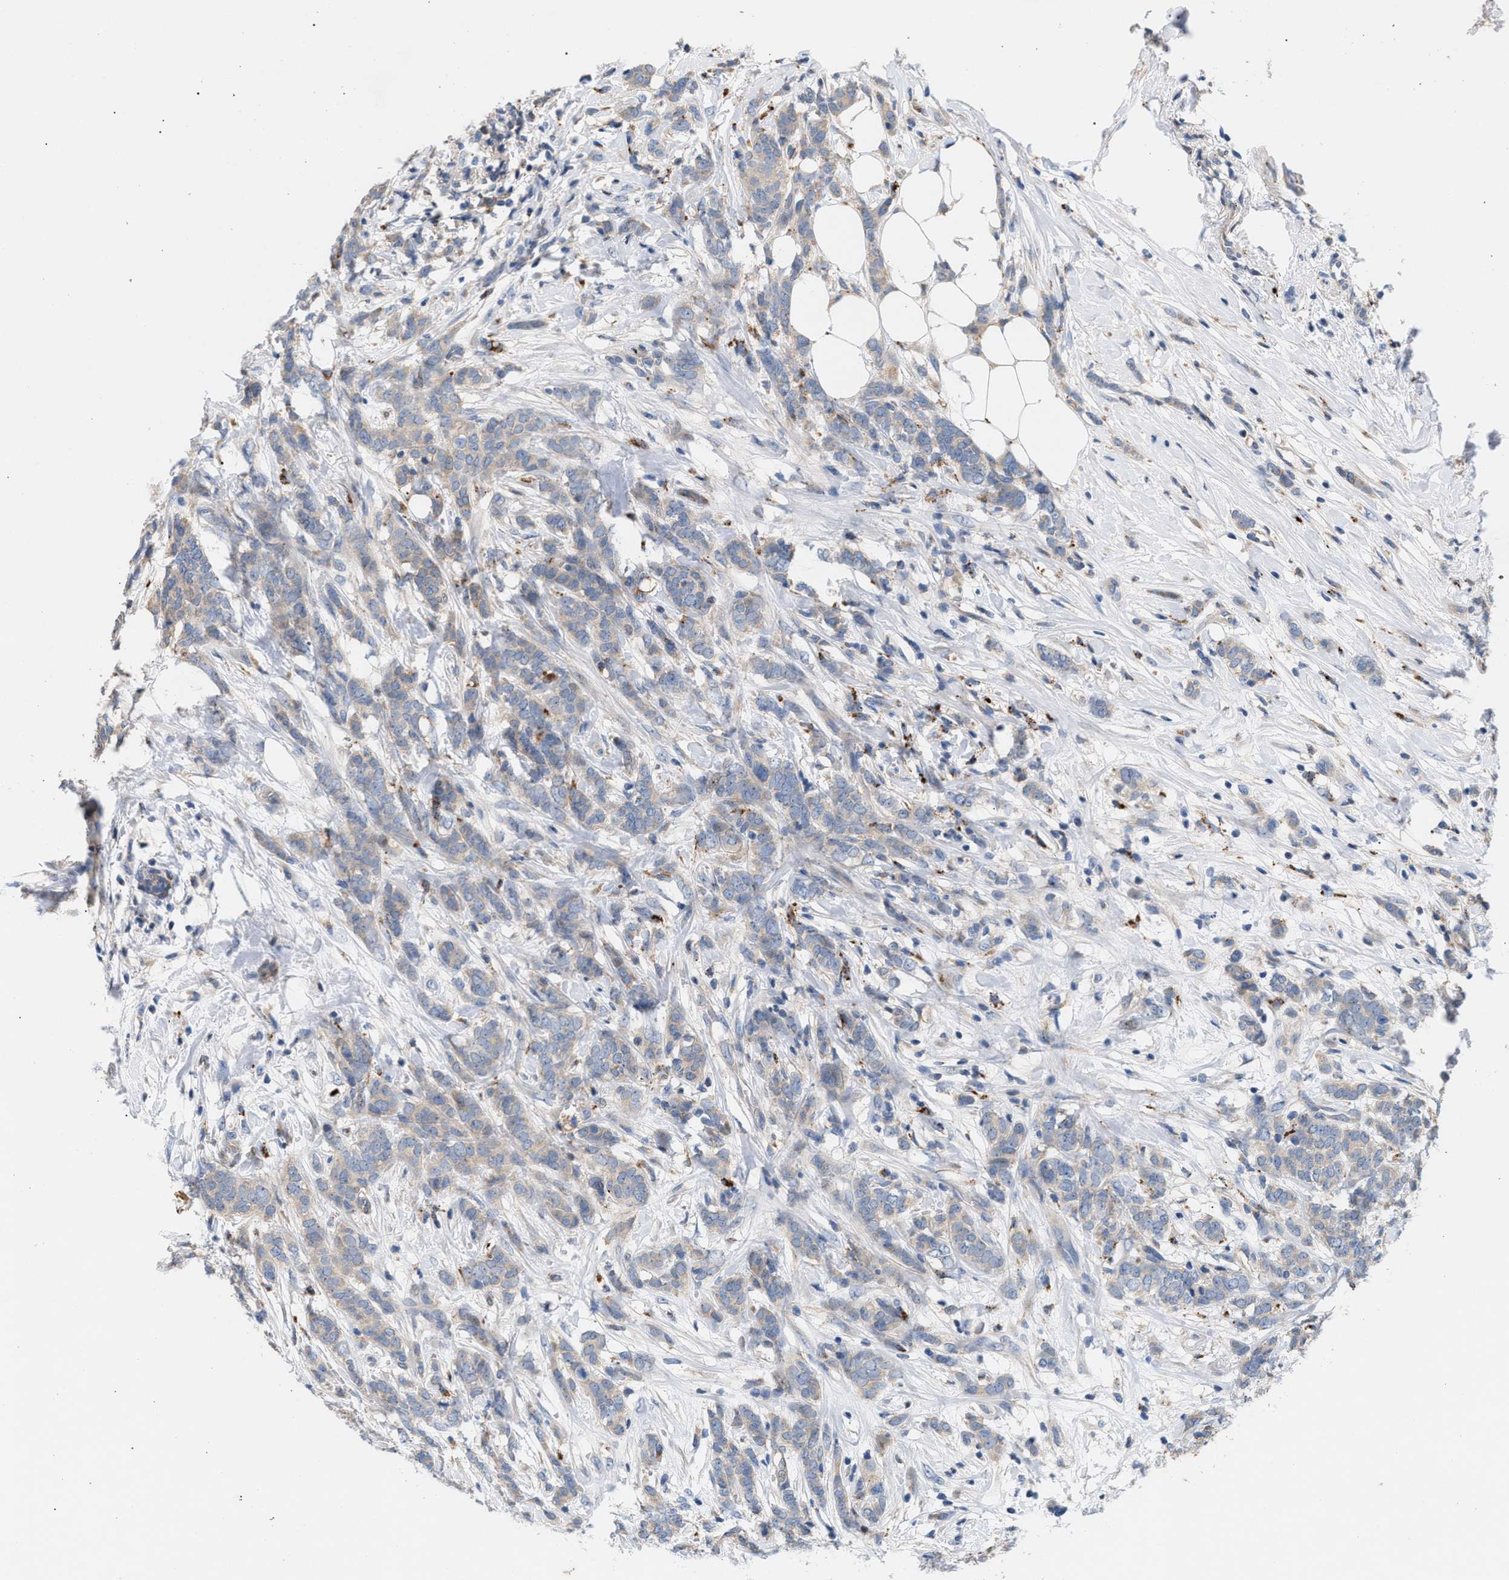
{"staining": {"intensity": "negative", "quantity": "none", "location": "none"}, "tissue": "breast cancer", "cell_type": "Tumor cells", "image_type": "cancer", "snomed": [{"axis": "morphology", "description": "Lobular carcinoma"}, {"axis": "topography", "description": "Skin"}, {"axis": "topography", "description": "Breast"}], "caption": "Tumor cells are negative for protein expression in human breast cancer (lobular carcinoma).", "gene": "MBTD1", "patient": {"sex": "female", "age": 46}}